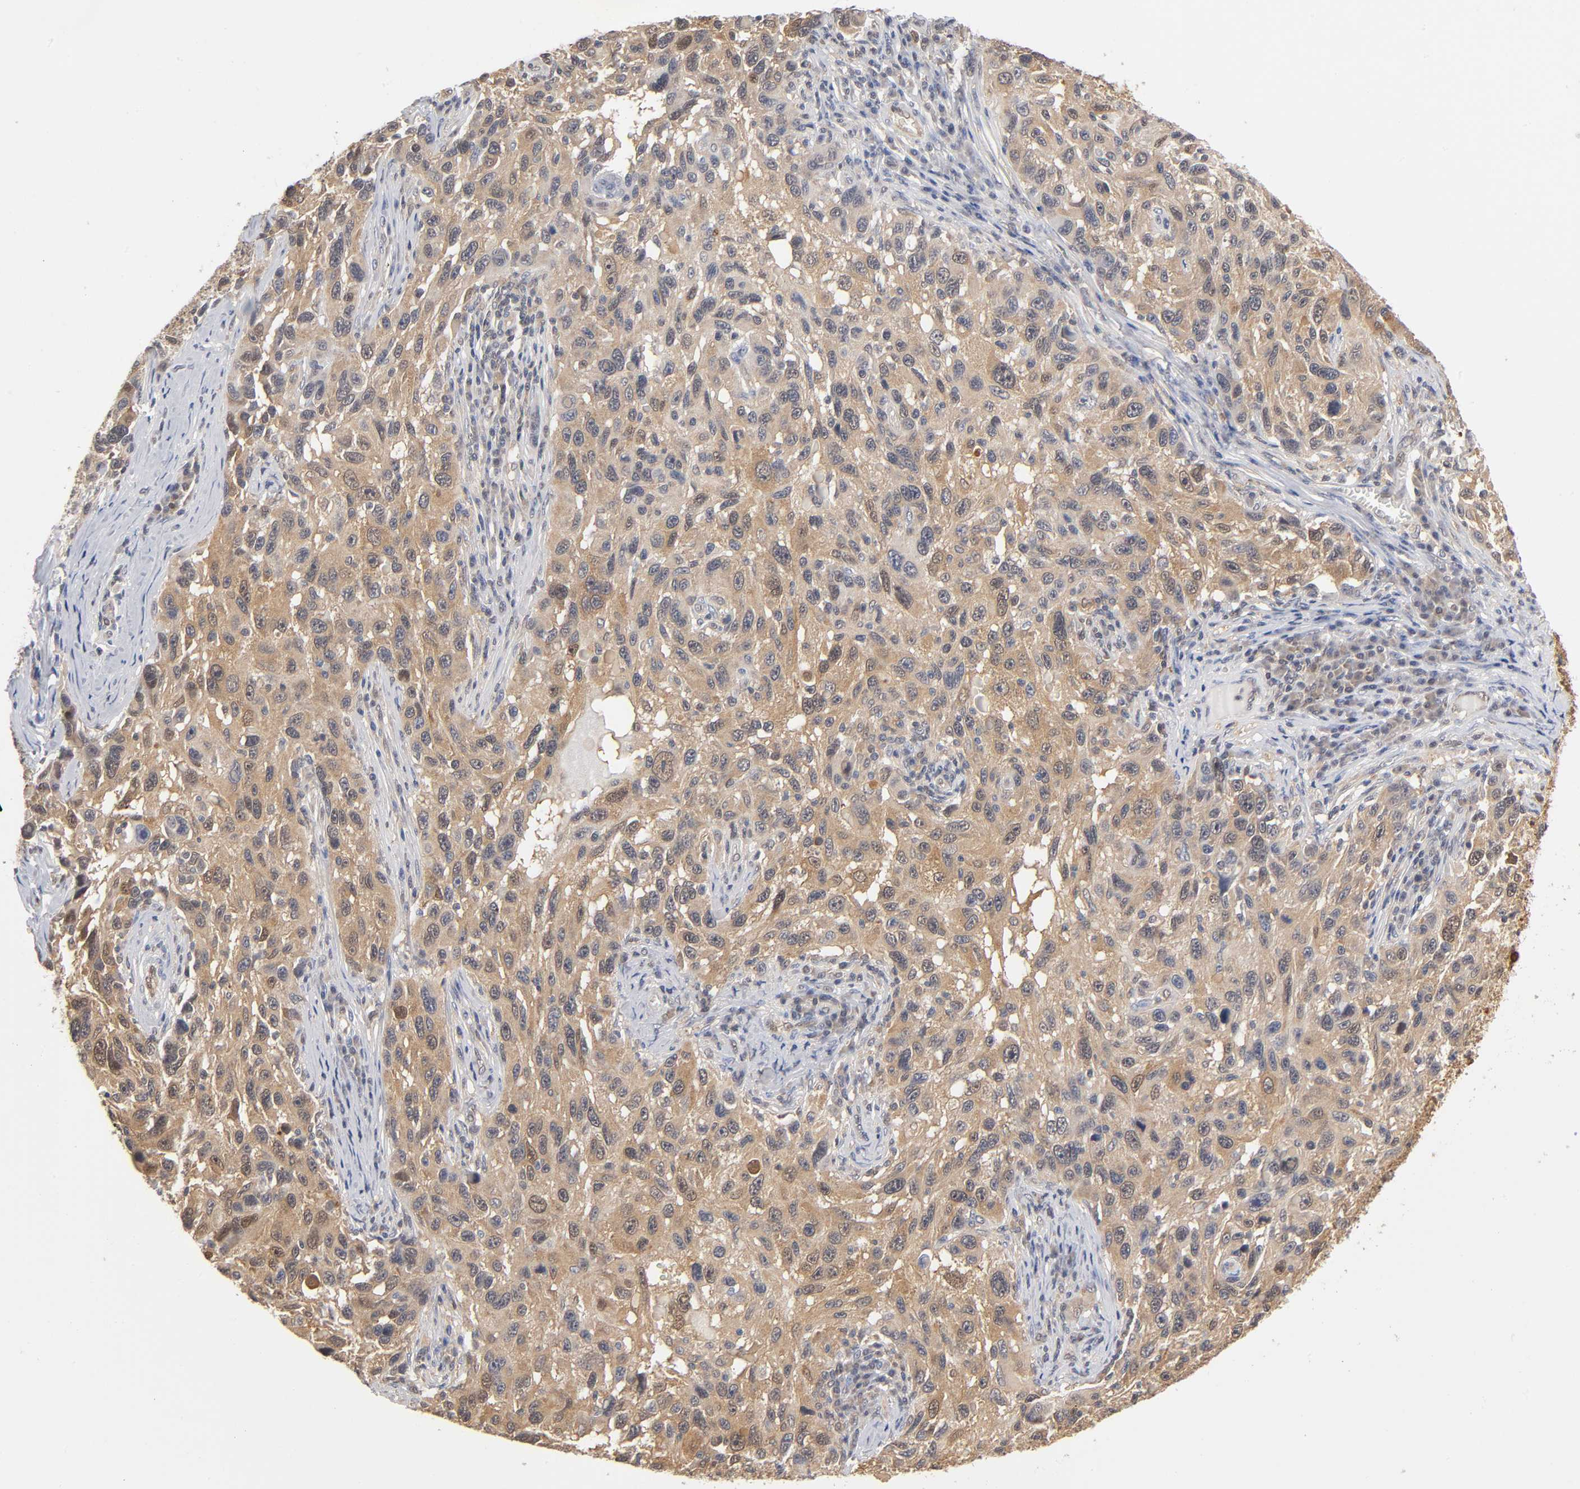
{"staining": {"intensity": "moderate", "quantity": ">75%", "location": "cytoplasmic/membranous"}, "tissue": "melanoma", "cell_type": "Tumor cells", "image_type": "cancer", "snomed": [{"axis": "morphology", "description": "Malignant melanoma, NOS"}, {"axis": "topography", "description": "Skin"}], "caption": "A photomicrograph of malignant melanoma stained for a protein exhibits moderate cytoplasmic/membranous brown staining in tumor cells.", "gene": "DFFB", "patient": {"sex": "male", "age": 53}}